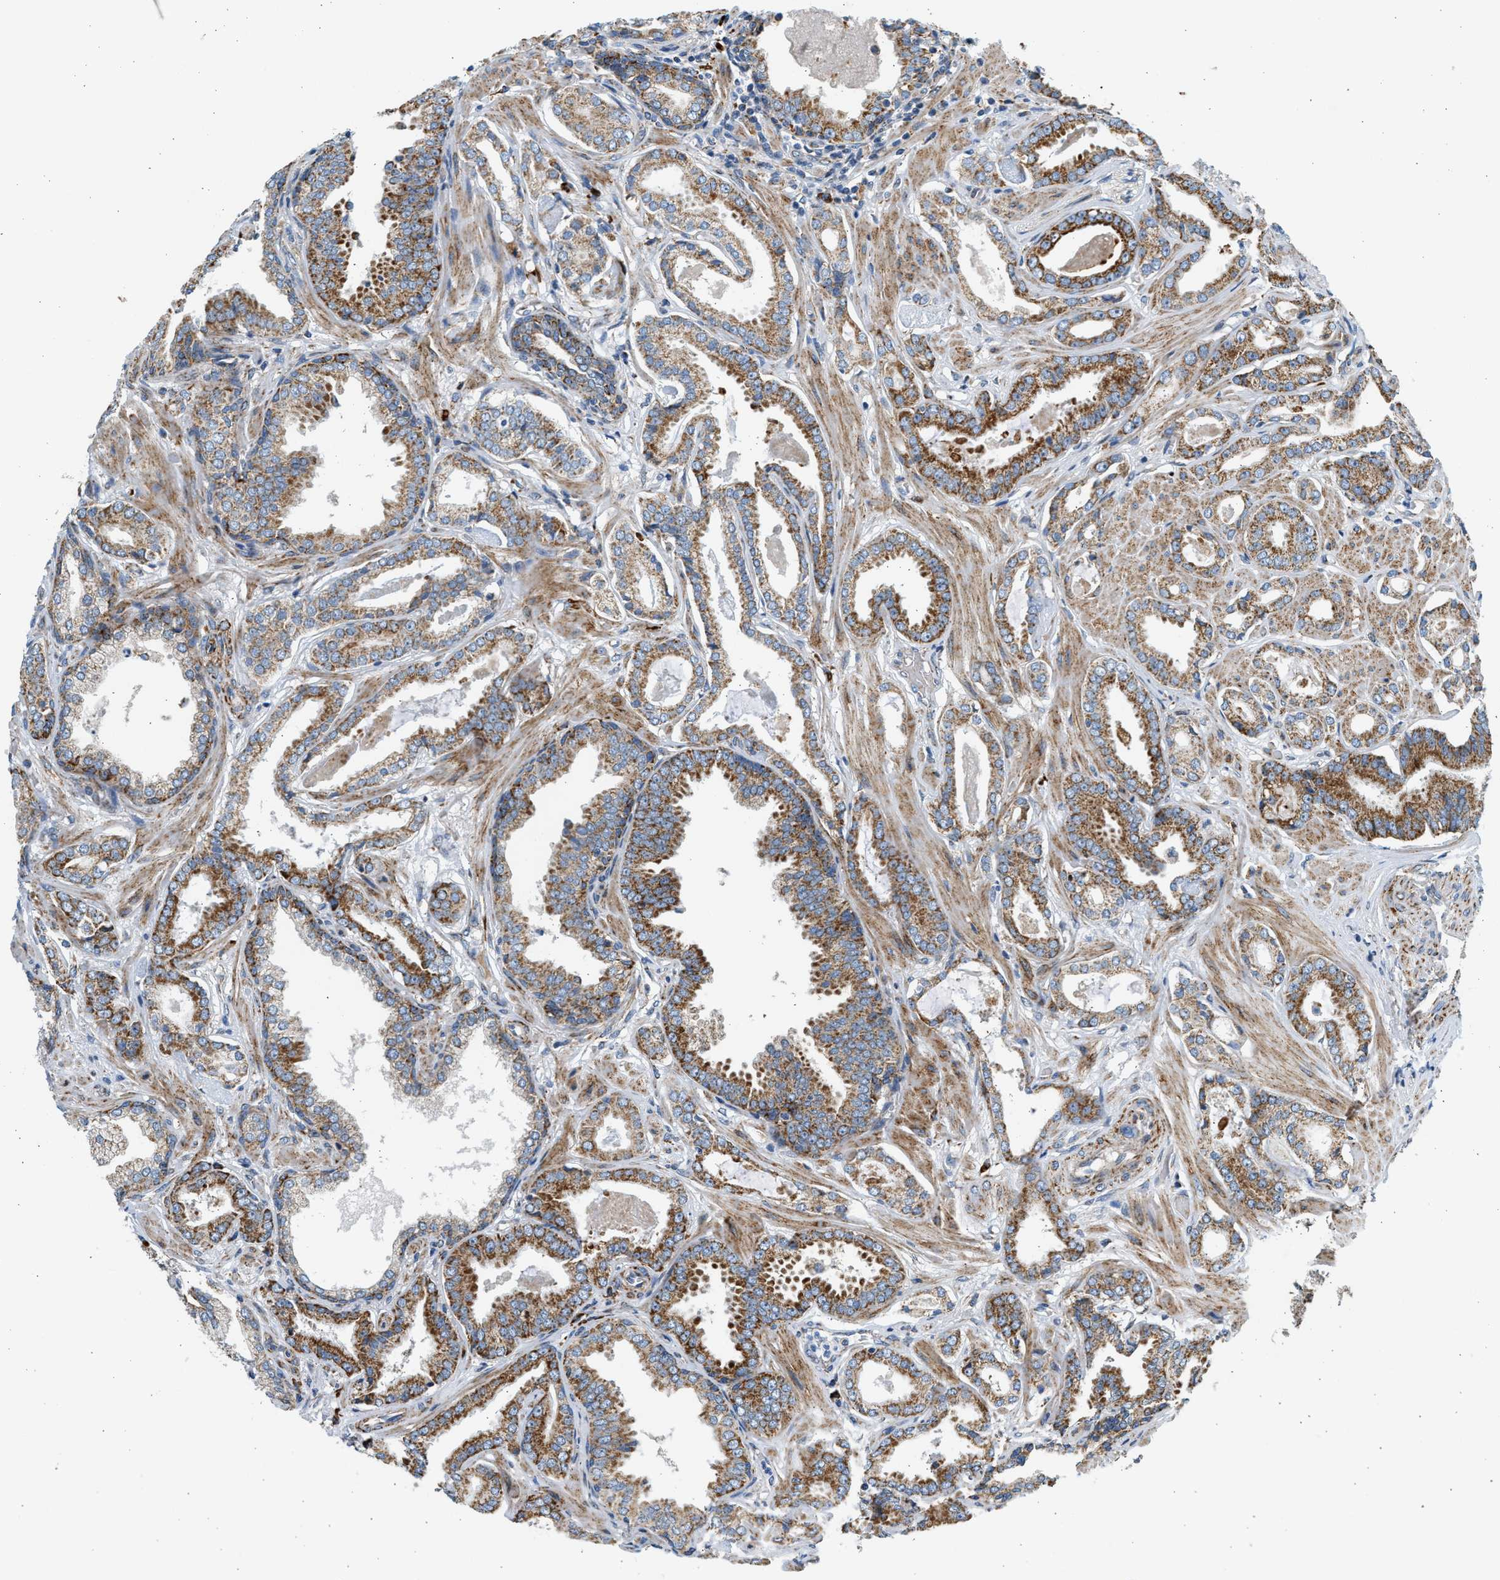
{"staining": {"intensity": "strong", "quantity": ">75%", "location": "cytoplasmic/membranous"}, "tissue": "prostate cancer", "cell_type": "Tumor cells", "image_type": "cancer", "snomed": [{"axis": "morphology", "description": "Adenocarcinoma, Low grade"}, {"axis": "topography", "description": "Prostate"}], "caption": "Prostate cancer (low-grade adenocarcinoma) stained with a brown dye displays strong cytoplasmic/membranous positive expression in about >75% of tumor cells.", "gene": "KCNMB3", "patient": {"sex": "male", "age": 53}}